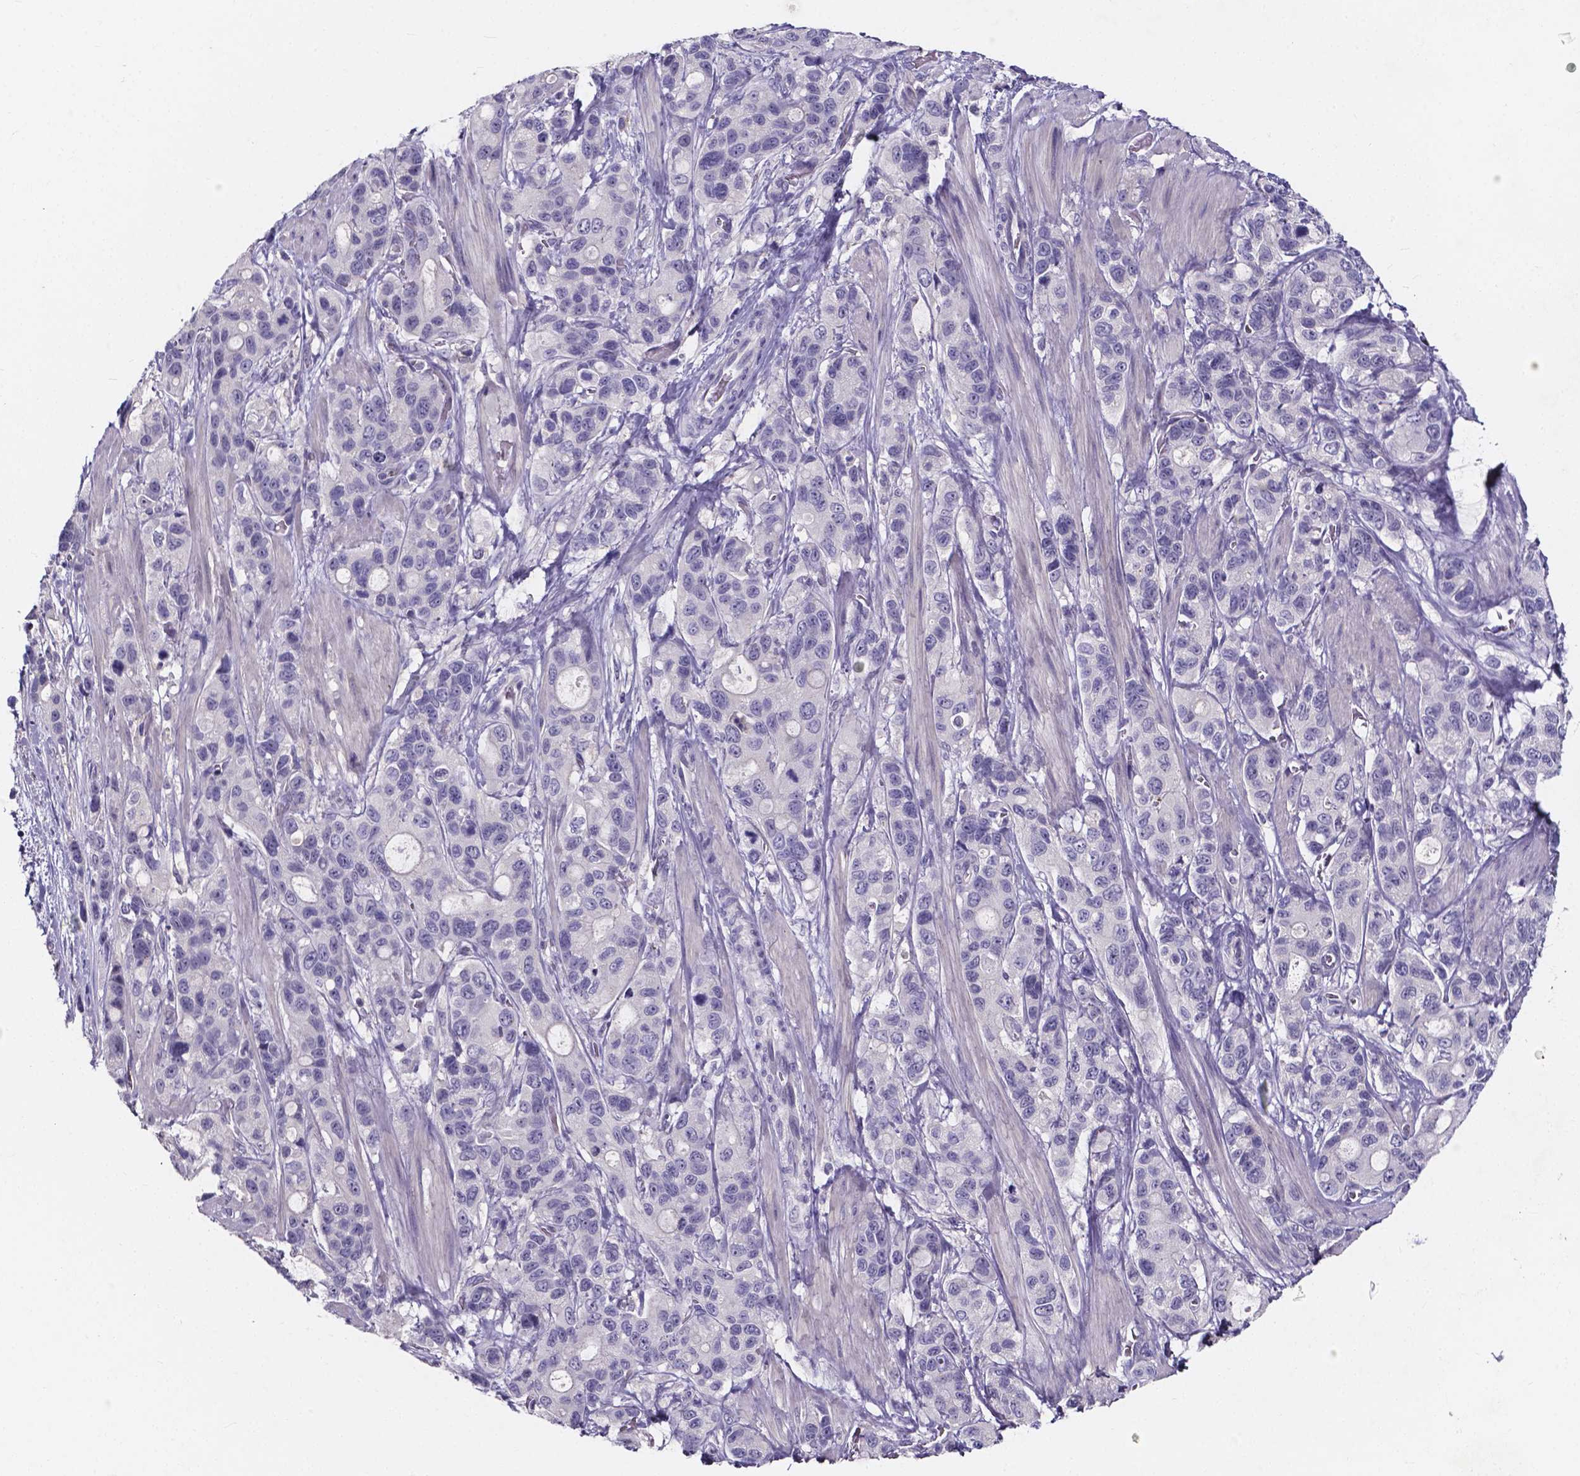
{"staining": {"intensity": "negative", "quantity": "none", "location": "none"}, "tissue": "stomach cancer", "cell_type": "Tumor cells", "image_type": "cancer", "snomed": [{"axis": "morphology", "description": "Adenocarcinoma, NOS"}, {"axis": "topography", "description": "Stomach"}], "caption": "Tumor cells show no significant protein expression in stomach cancer (adenocarcinoma). The staining is performed using DAB brown chromogen with nuclei counter-stained in using hematoxylin.", "gene": "SPOCD1", "patient": {"sex": "male", "age": 63}}